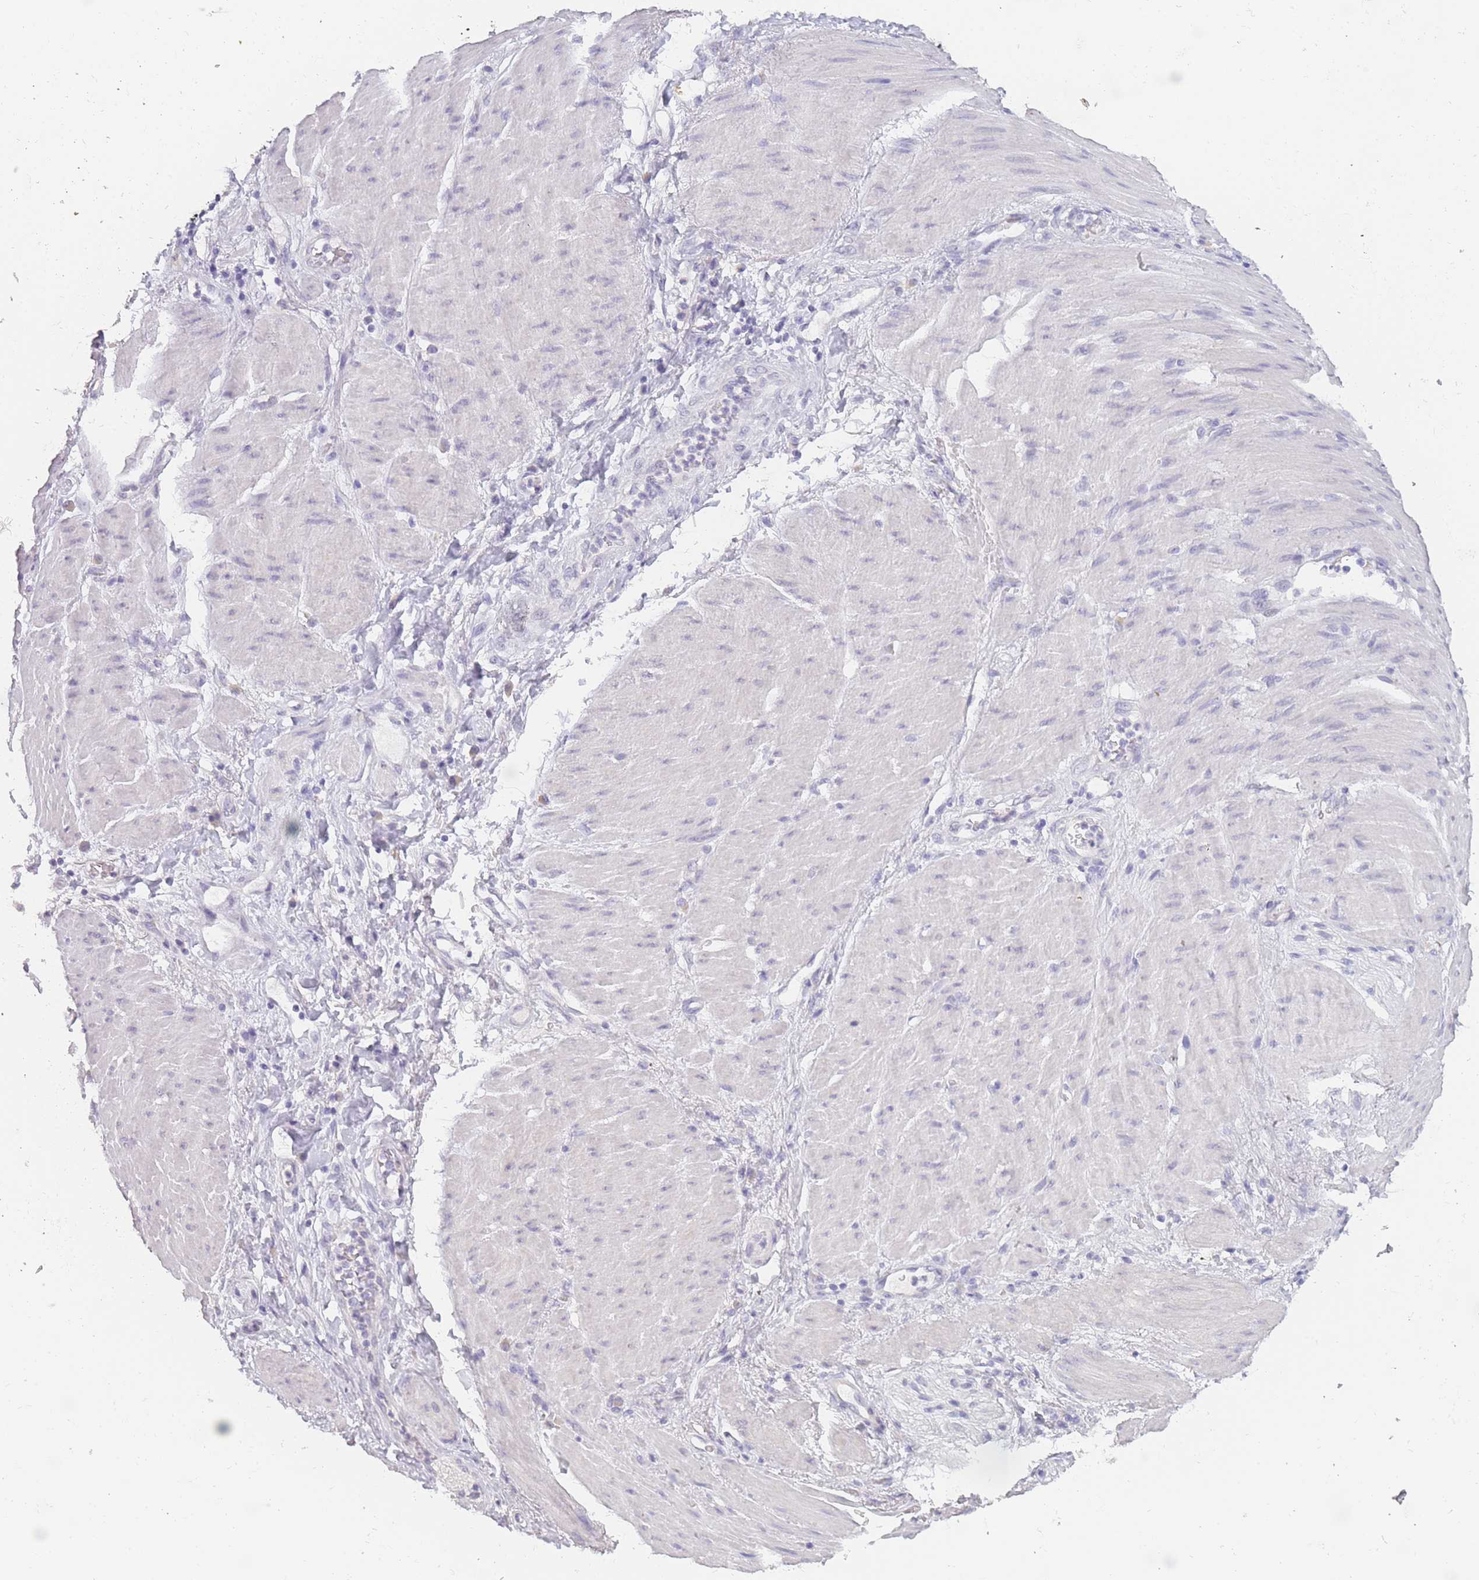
{"staining": {"intensity": "negative", "quantity": "none", "location": "none"}, "tissue": "stomach cancer", "cell_type": "Tumor cells", "image_type": "cancer", "snomed": [{"axis": "morphology", "description": "Adenocarcinoma, NOS"}, {"axis": "topography", "description": "Stomach"}], "caption": "Protein analysis of adenocarcinoma (stomach) reveals no significant positivity in tumor cells. (DAB (3,3'-diaminobenzidine) immunohistochemistry, high magnification).", "gene": "INS", "patient": {"sex": "female", "age": 73}}